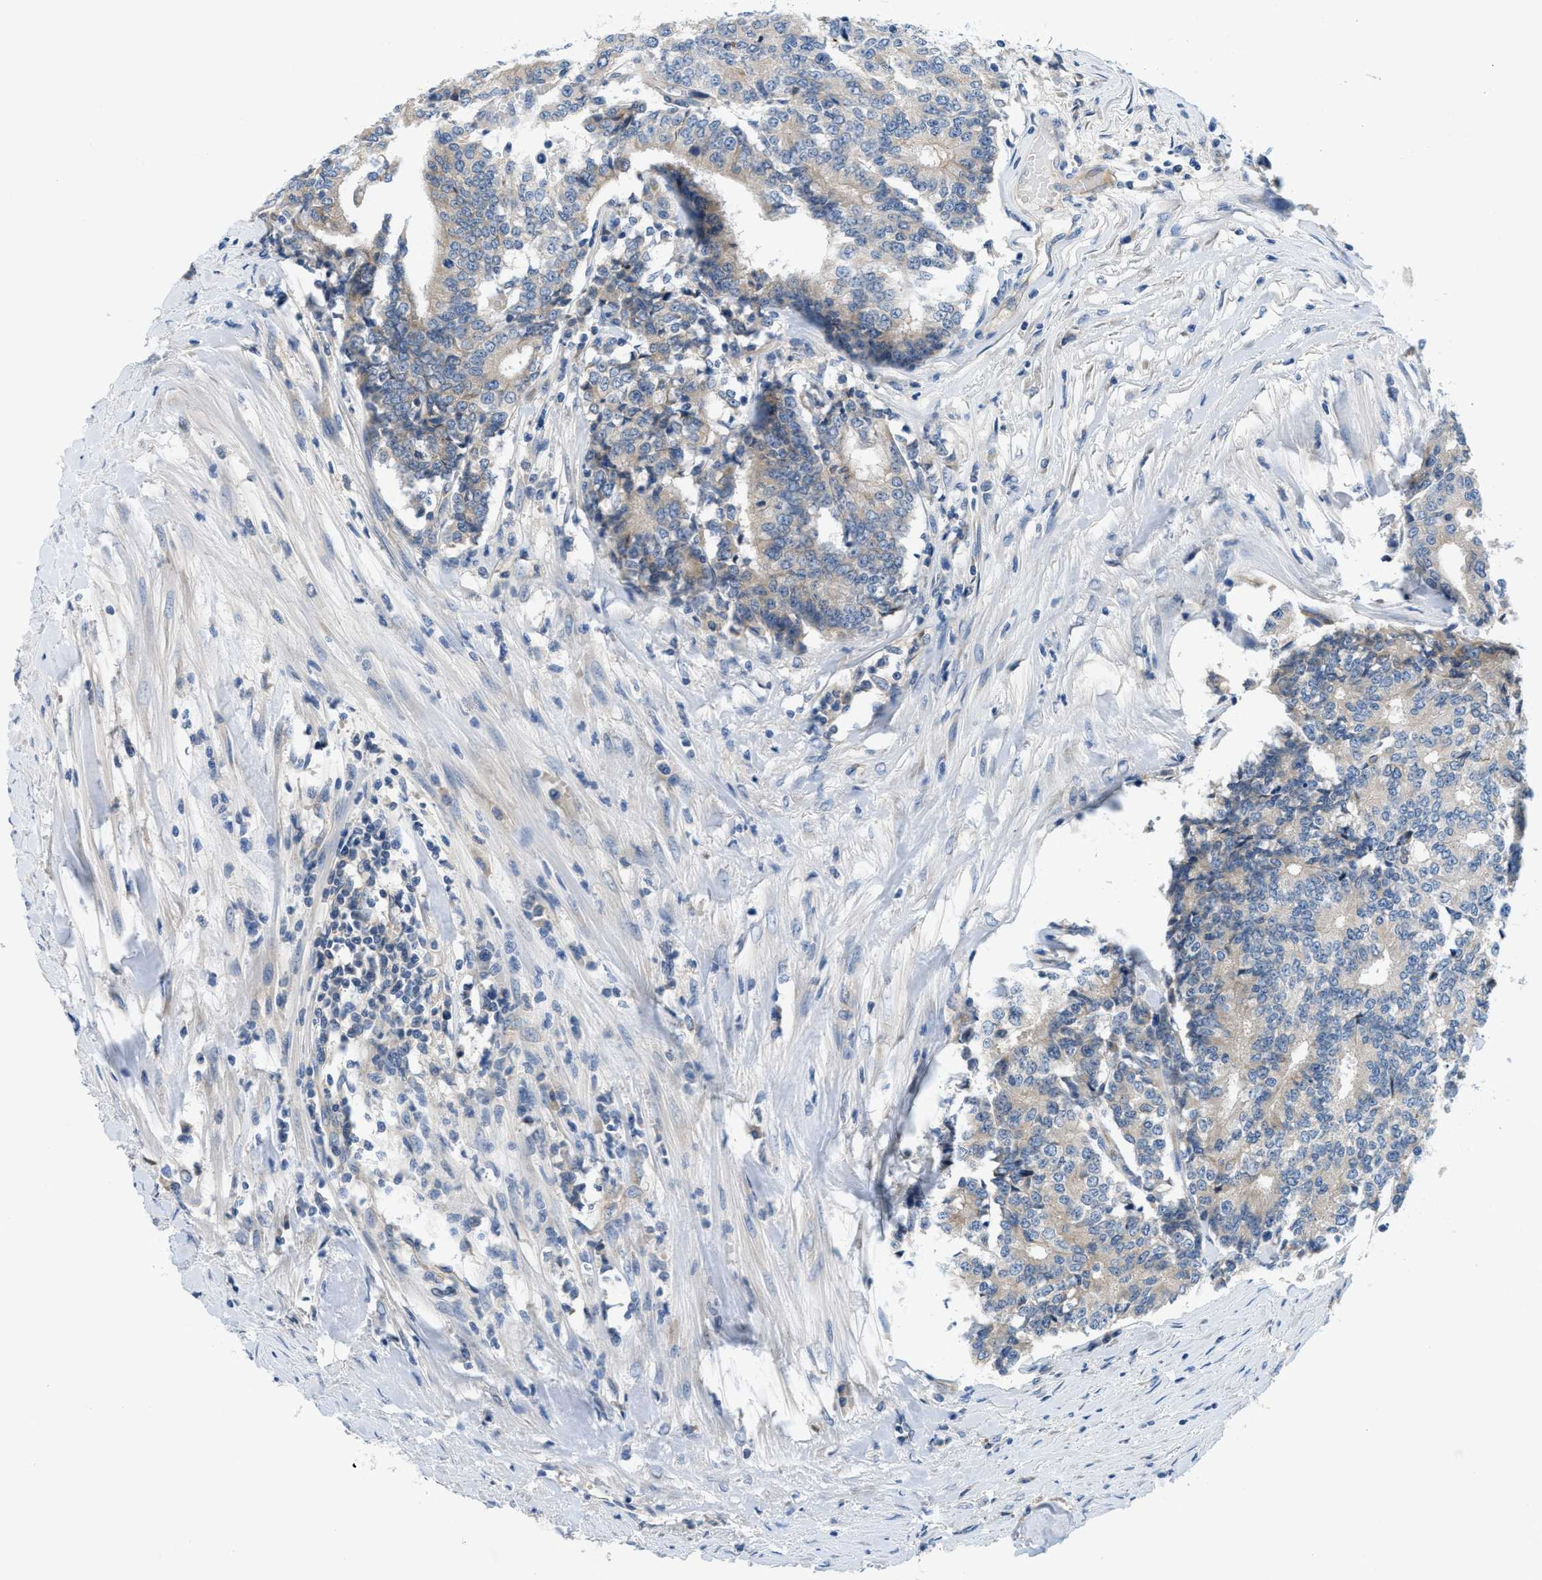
{"staining": {"intensity": "negative", "quantity": "none", "location": "none"}, "tissue": "prostate cancer", "cell_type": "Tumor cells", "image_type": "cancer", "snomed": [{"axis": "morphology", "description": "Normal tissue, NOS"}, {"axis": "morphology", "description": "Adenocarcinoma, High grade"}, {"axis": "topography", "description": "Prostate"}, {"axis": "topography", "description": "Seminal veicle"}], "caption": "Immunohistochemistry (IHC) histopathology image of human prostate high-grade adenocarcinoma stained for a protein (brown), which exhibits no positivity in tumor cells.", "gene": "PGR", "patient": {"sex": "male", "age": 55}}